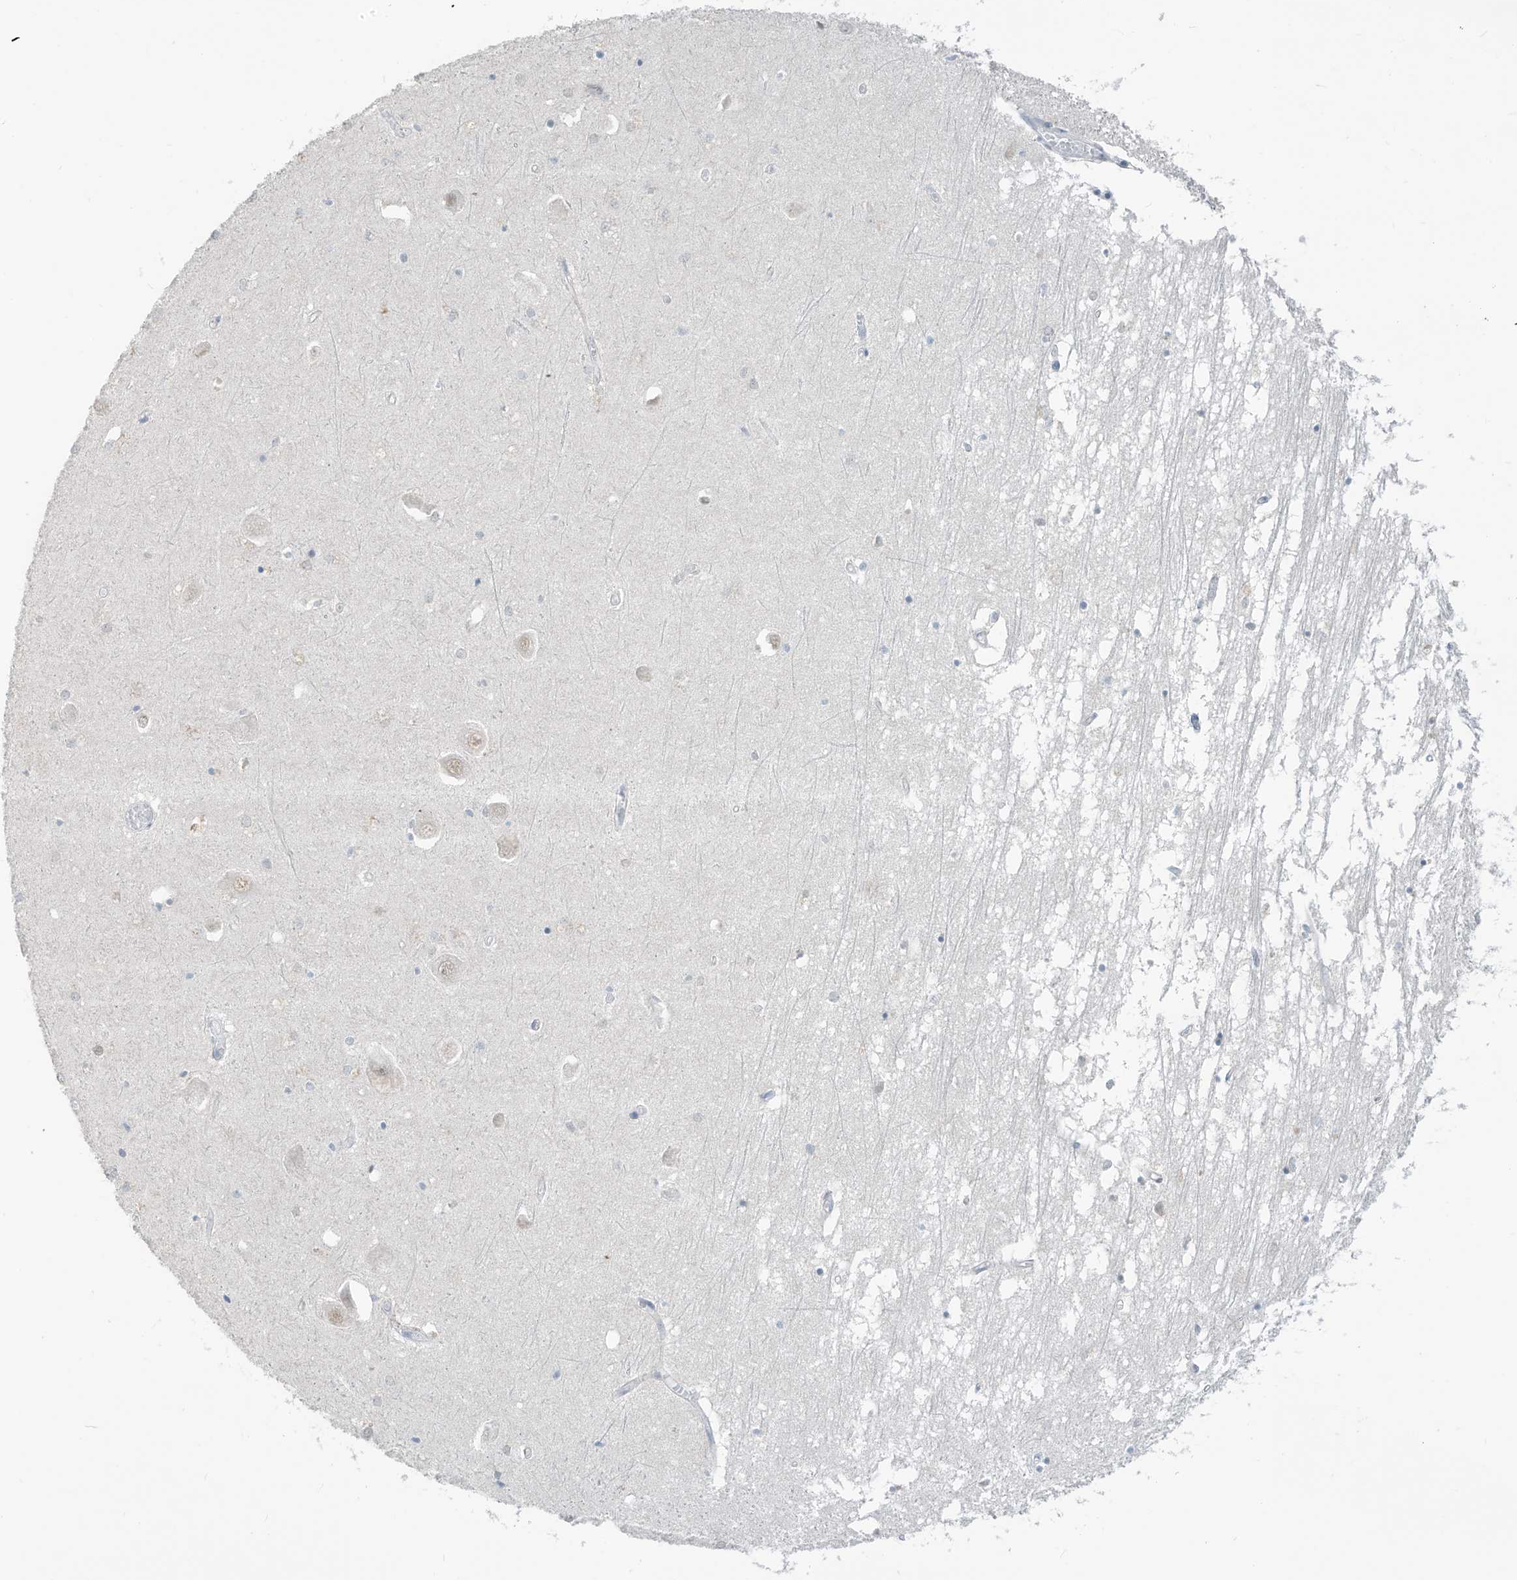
{"staining": {"intensity": "negative", "quantity": "none", "location": "none"}, "tissue": "hippocampus", "cell_type": "Glial cells", "image_type": "normal", "snomed": [{"axis": "morphology", "description": "Normal tissue, NOS"}, {"axis": "topography", "description": "Hippocampus"}], "caption": "High power microscopy photomicrograph of an immunohistochemistry micrograph of normal hippocampus, revealing no significant positivity in glial cells.", "gene": "METAP1D", "patient": {"sex": "male", "age": 70}}